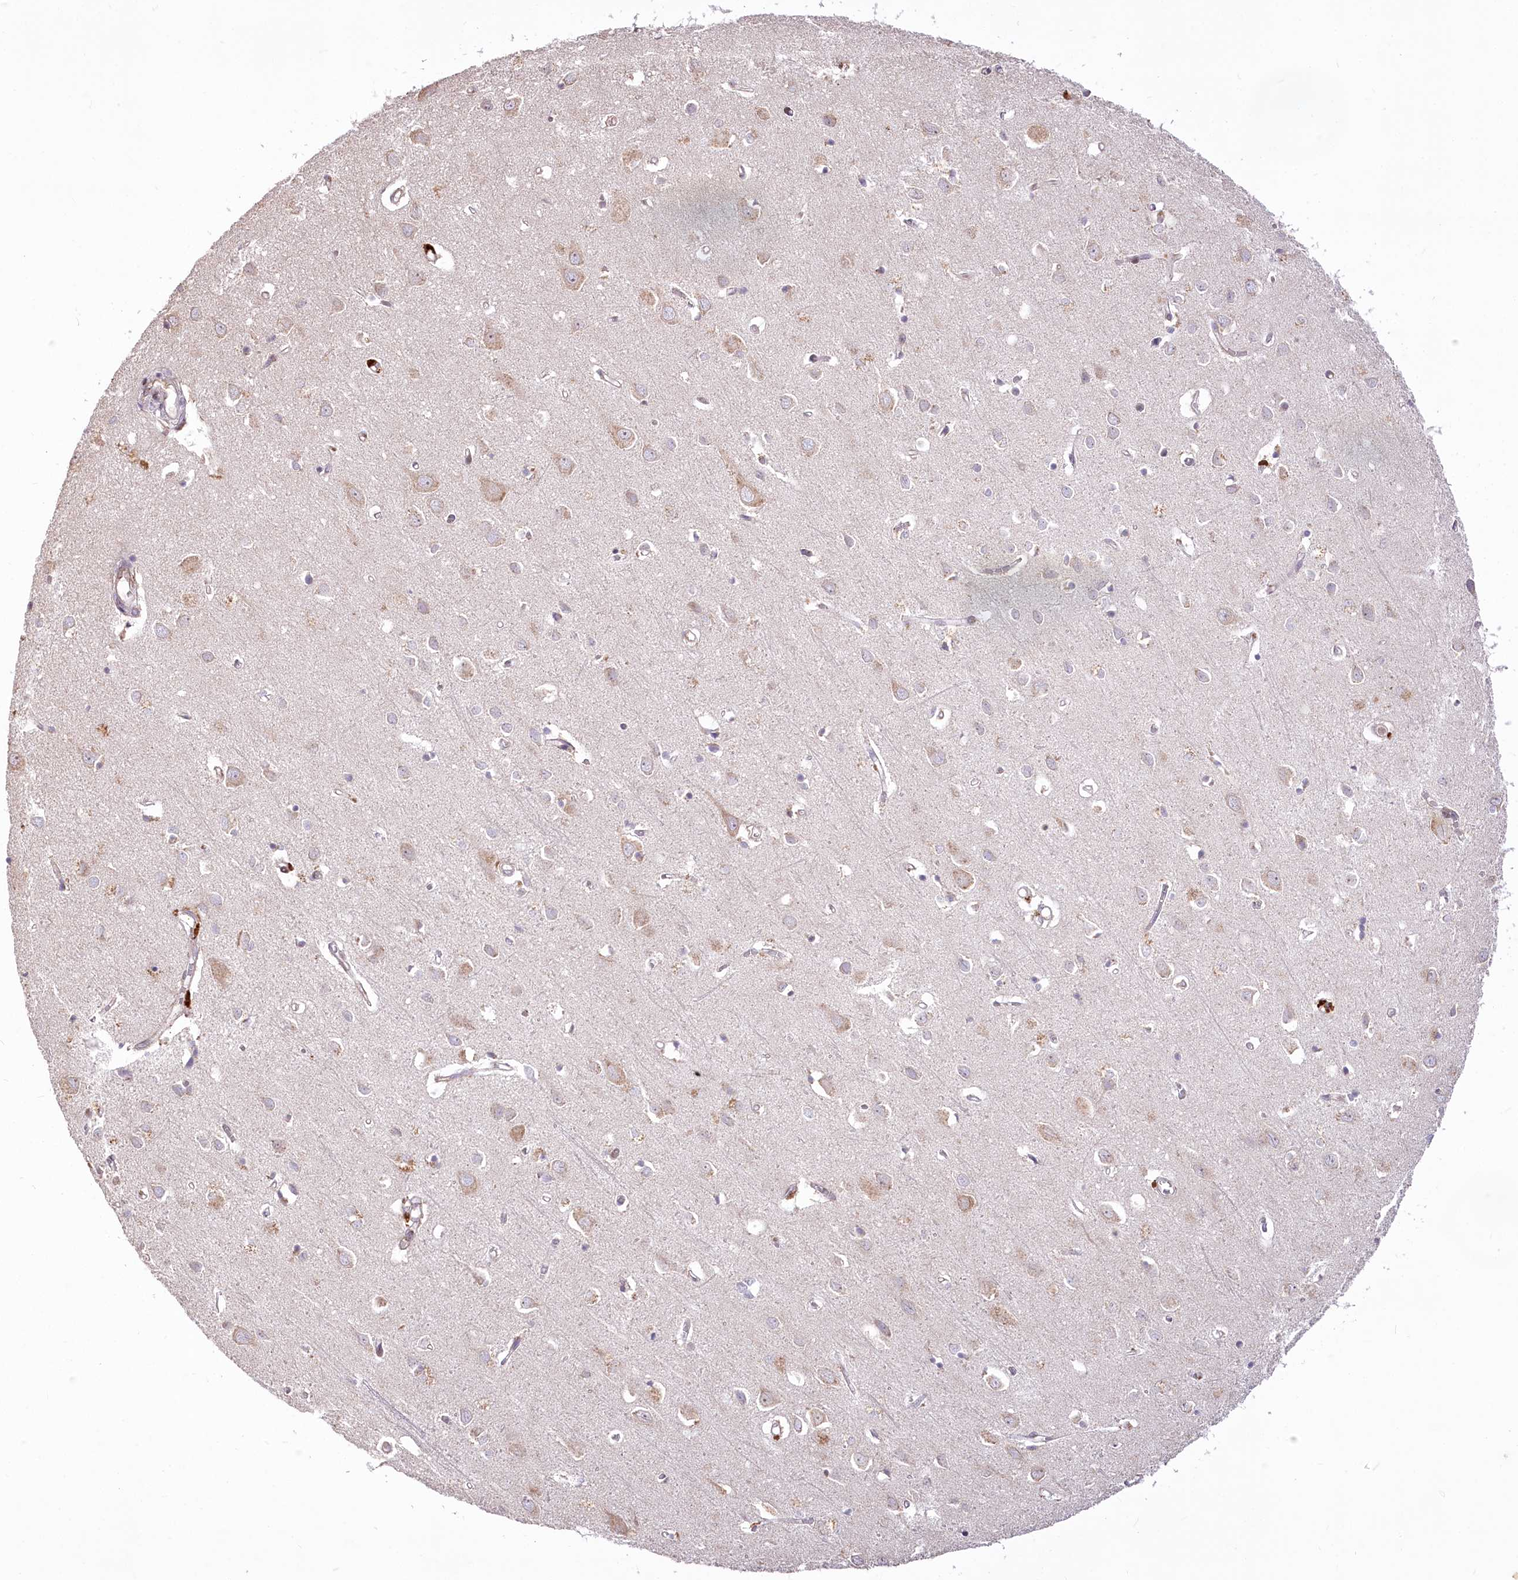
{"staining": {"intensity": "weak", "quantity": "25%-75%", "location": "cytoplasmic/membranous"}, "tissue": "cerebral cortex", "cell_type": "Endothelial cells", "image_type": "normal", "snomed": [{"axis": "morphology", "description": "Normal tissue, NOS"}, {"axis": "topography", "description": "Cerebral cortex"}], "caption": "A brown stain labels weak cytoplasmic/membranous positivity of a protein in endothelial cells of unremarkable cerebral cortex. The protein of interest is shown in brown color, while the nuclei are stained blue.", "gene": "STT3B", "patient": {"sex": "female", "age": 64}}